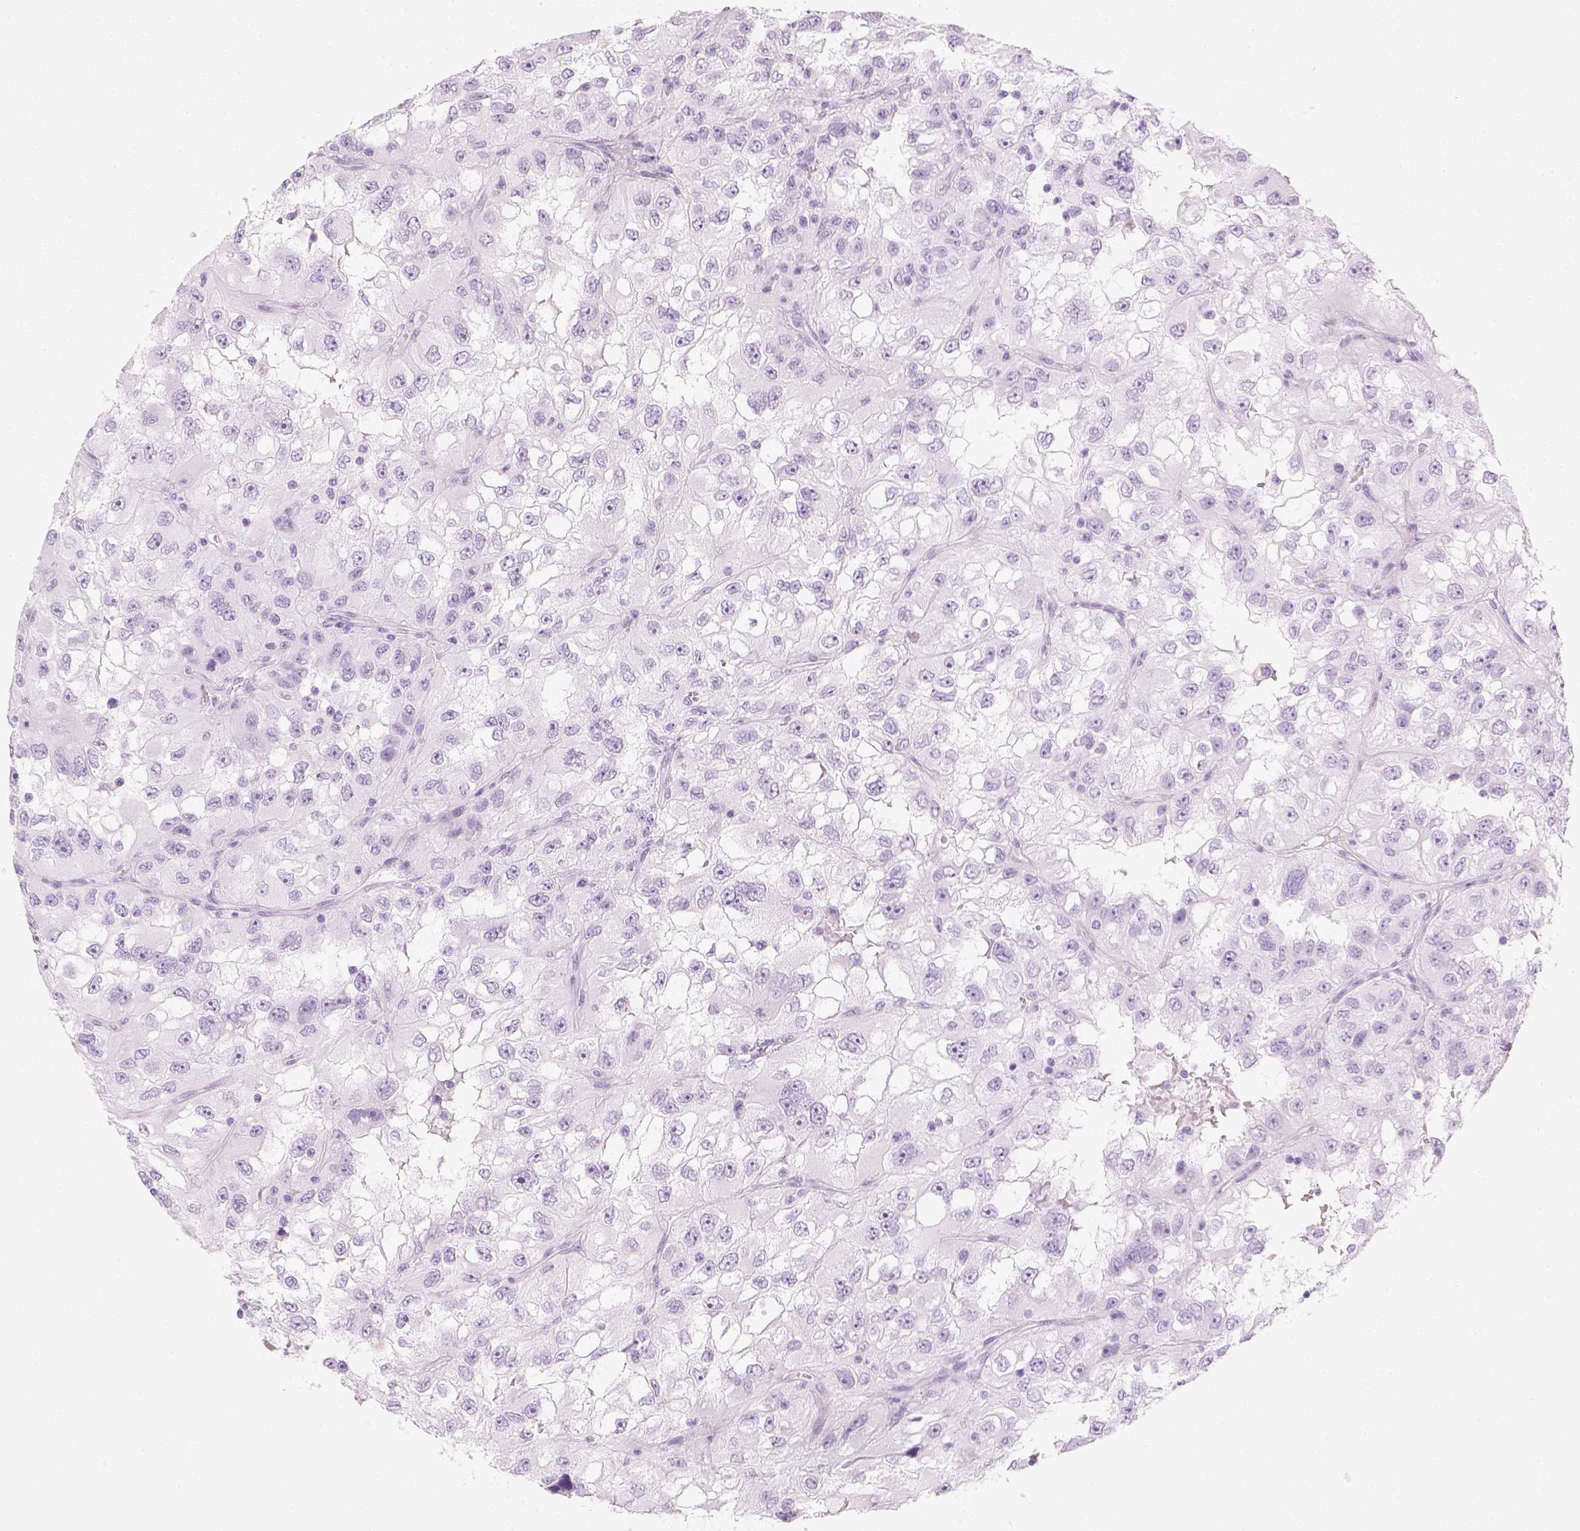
{"staining": {"intensity": "negative", "quantity": "none", "location": "none"}, "tissue": "renal cancer", "cell_type": "Tumor cells", "image_type": "cancer", "snomed": [{"axis": "morphology", "description": "Adenocarcinoma, NOS"}, {"axis": "topography", "description": "Kidney"}], "caption": "The histopathology image reveals no staining of tumor cells in renal adenocarcinoma.", "gene": "LCA5", "patient": {"sex": "male", "age": 64}}